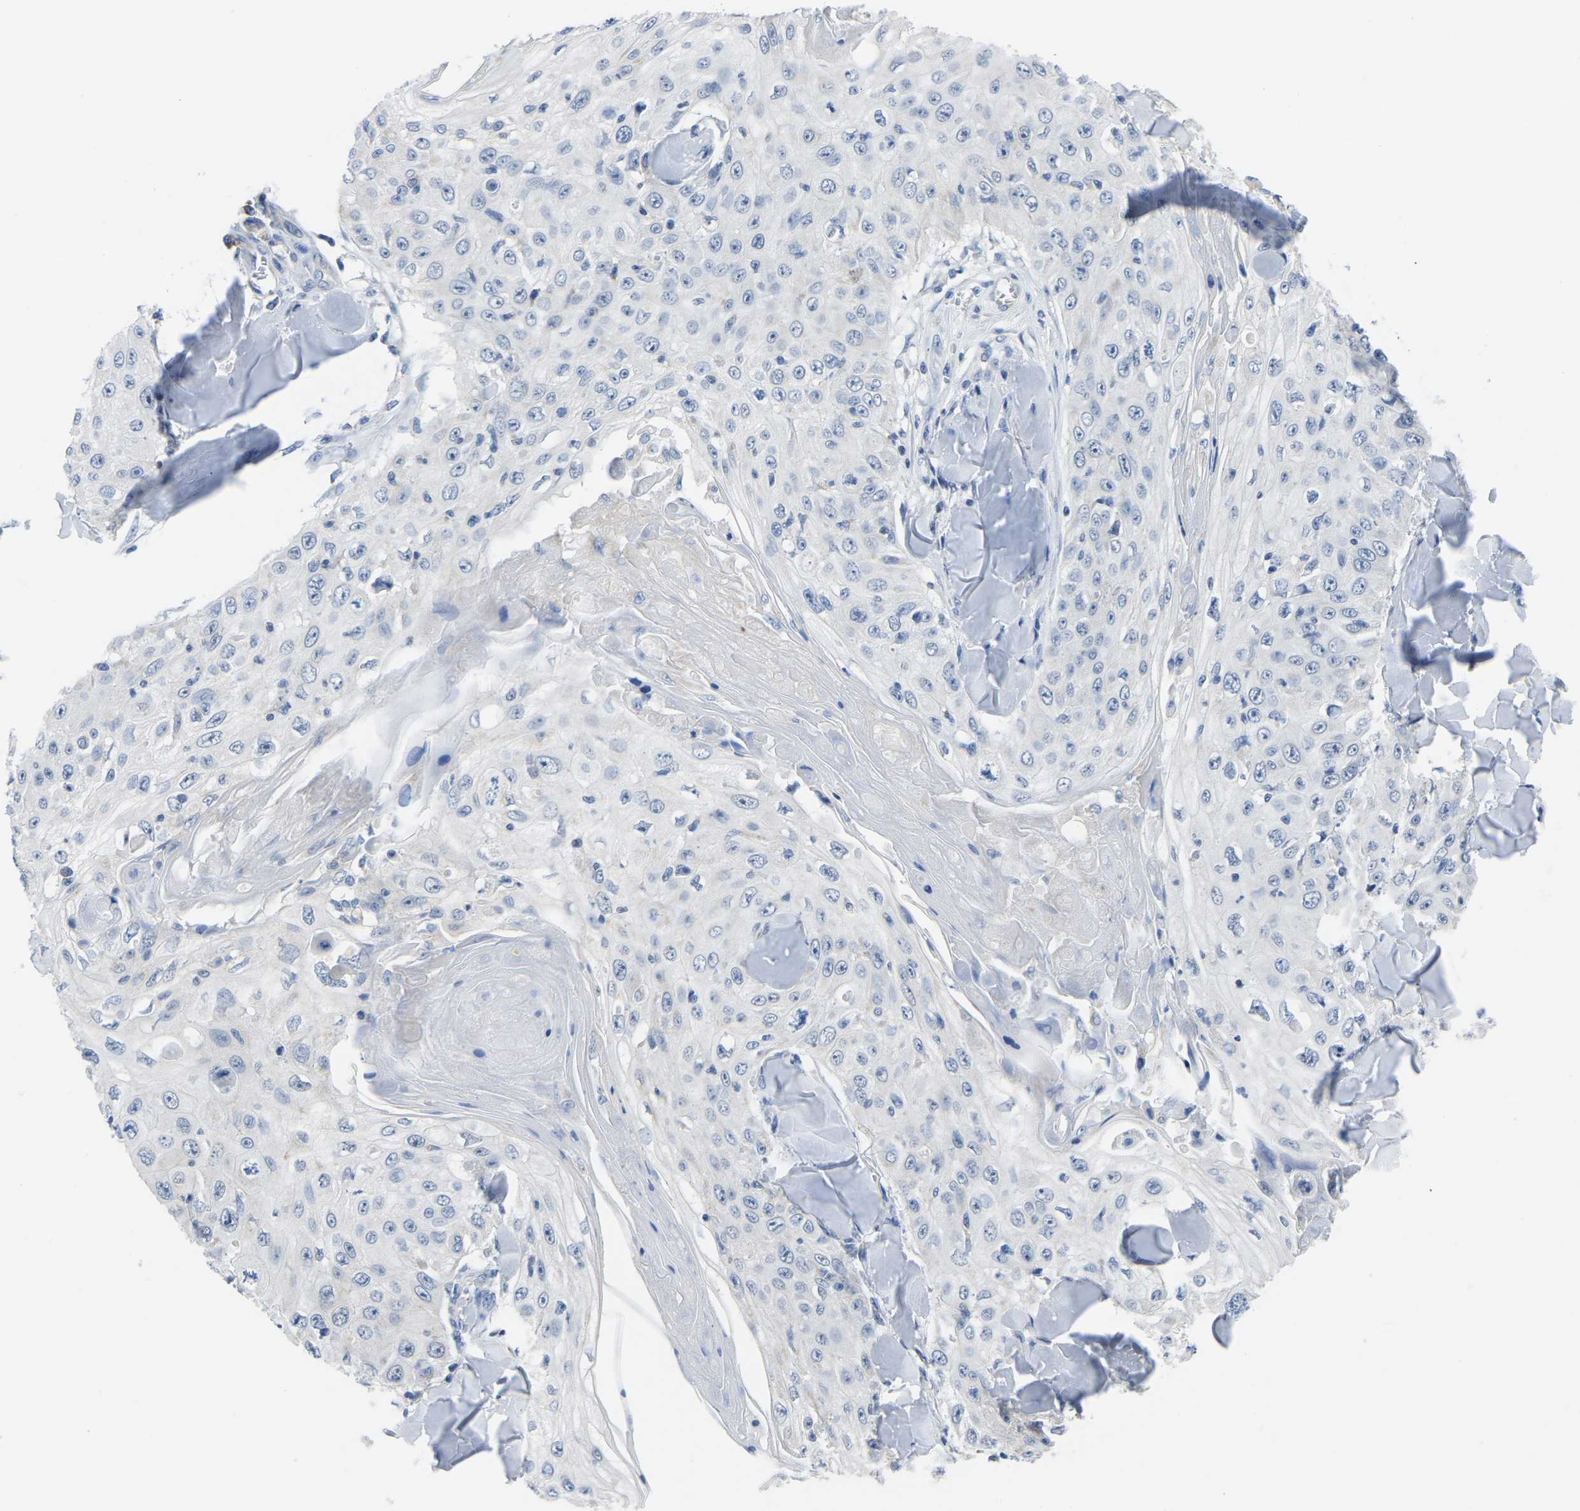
{"staining": {"intensity": "negative", "quantity": "none", "location": "none"}, "tissue": "skin cancer", "cell_type": "Tumor cells", "image_type": "cancer", "snomed": [{"axis": "morphology", "description": "Squamous cell carcinoma, NOS"}, {"axis": "topography", "description": "Skin"}], "caption": "This is an IHC photomicrograph of human skin squamous cell carcinoma. There is no positivity in tumor cells.", "gene": "ETFA", "patient": {"sex": "male", "age": 86}}